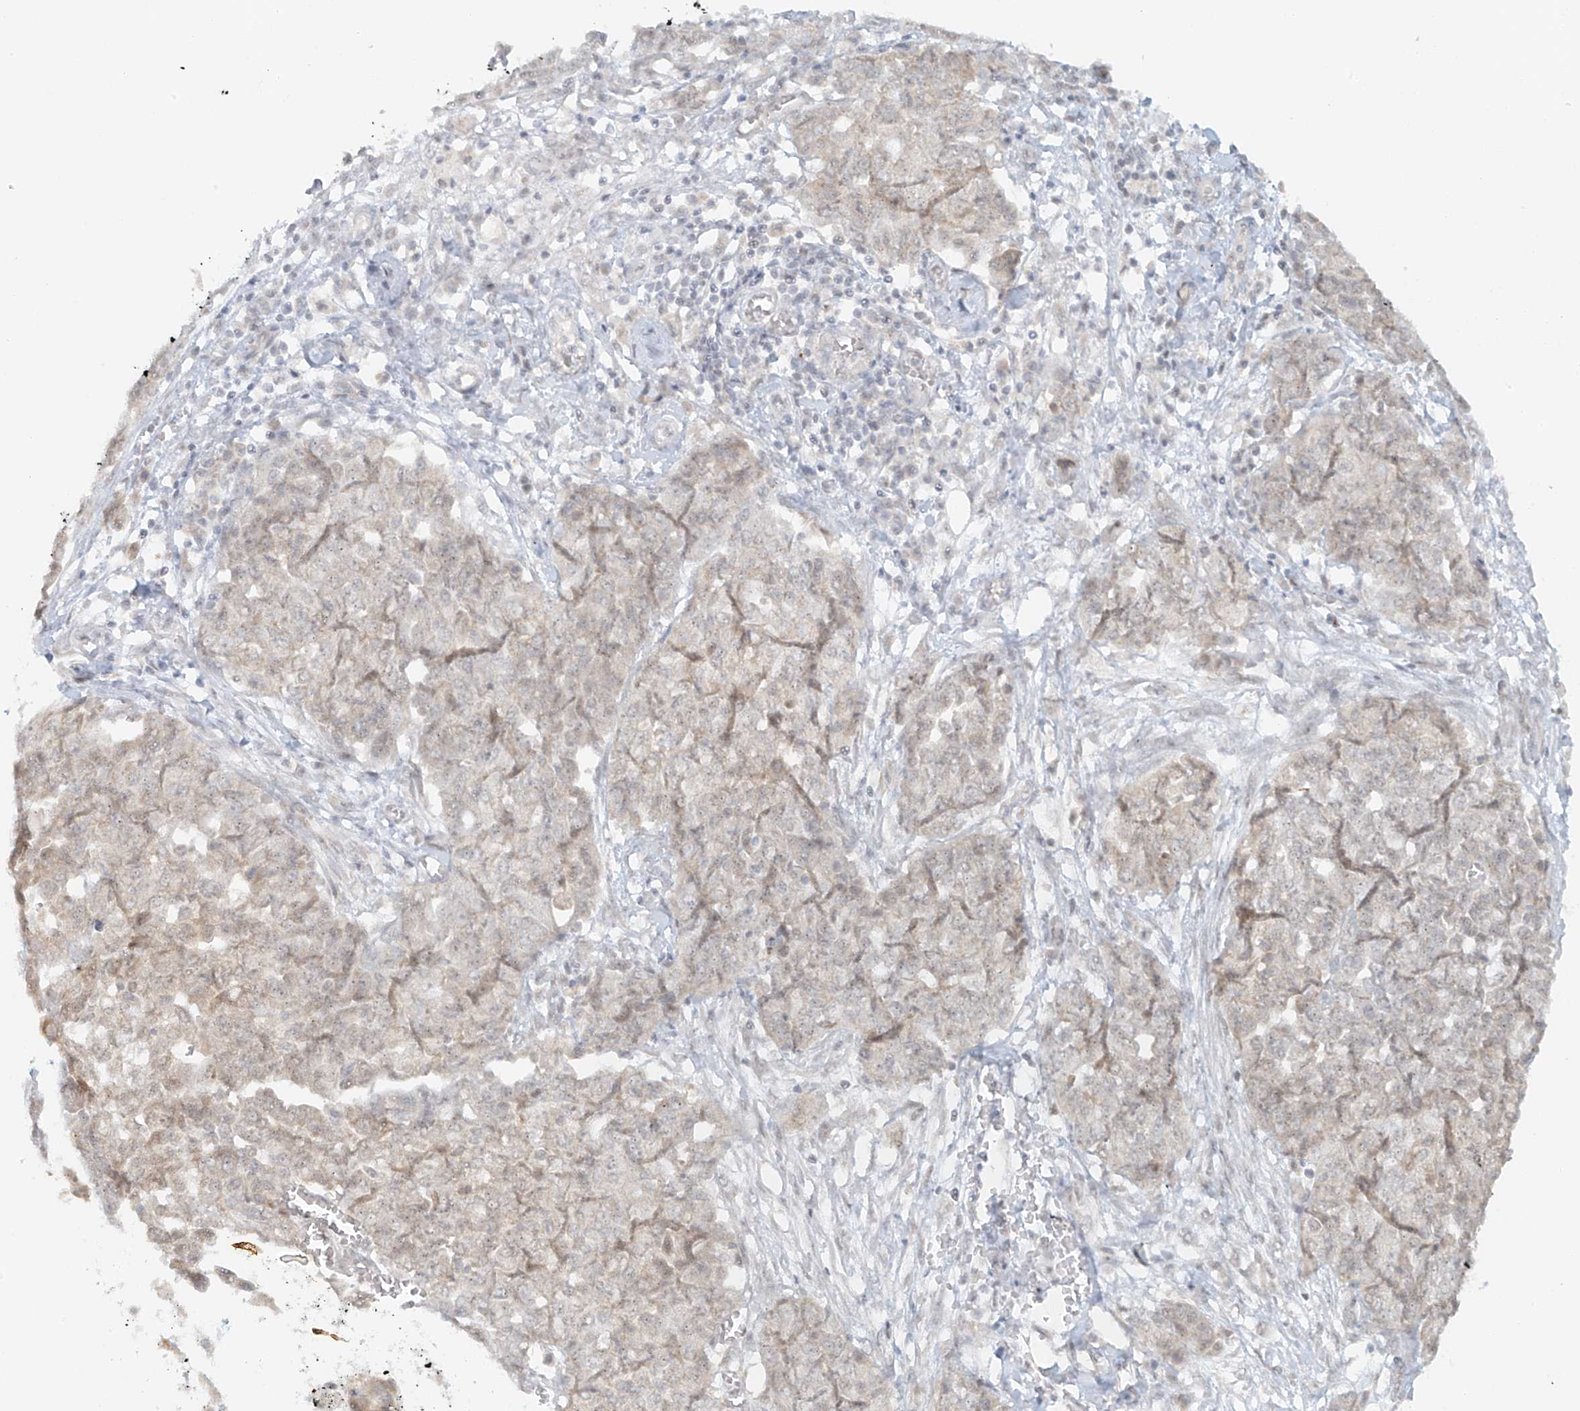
{"staining": {"intensity": "weak", "quantity": "25%-75%", "location": "cytoplasmic/membranous"}, "tissue": "ovarian cancer", "cell_type": "Tumor cells", "image_type": "cancer", "snomed": [{"axis": "morphology", "description": "Cystadenocarcinoma, serous, NOS"}, {"axis": "topography", "description": "Soft tissue"}, {"axis": "topography", "description": "Ovary"}], "caption": "About 25%-75% of tumor cells in ovarian cancer display weak cytoplasmic/membranous protein positivity as visualized by brown immunohistochemical staining.", "gene": "MIPEP", "patient": {"sex": "female", "age": 57}}